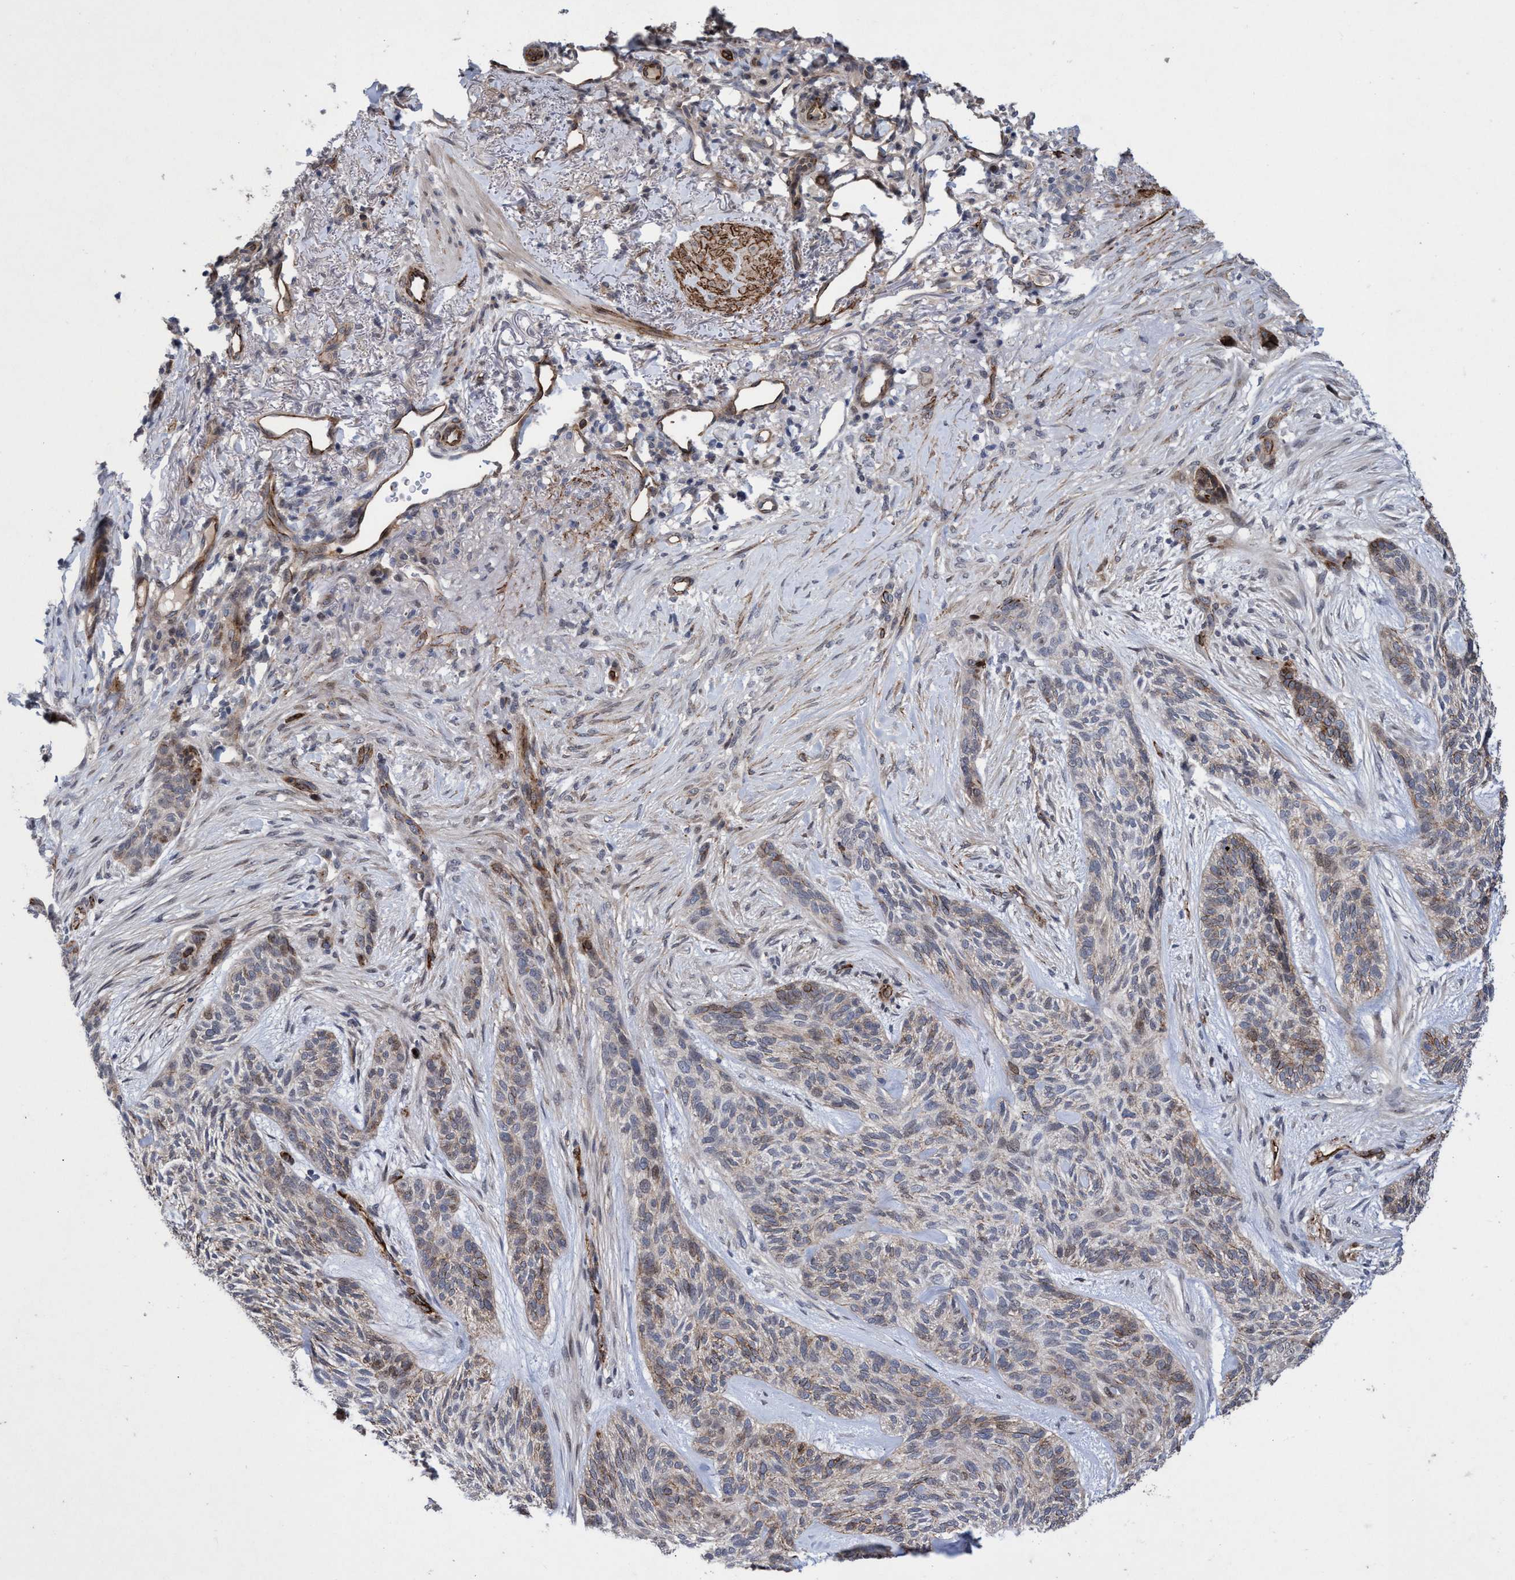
{"staining": {"intensity": "weak", "quantity": "25%-75%", "location": "cytoplasmic/membranous"}, "tissue": "skin cancer", "cell_type": "Tumor cells", "image_type": "cancer", "snomed": [{"axis": "morphology", "description": "Basal cell carcinoma"}, {"axis": "topography", "description": "Skin"}], "caption": "Skin cancer was stained to show a protein in brown. There is low levels of weak cytoplasmic/membranous expression in approximately 25%-75% of tumor cells. (DAB (3,3'-diaminobenzidine) IHC, brown staining for protein, blue staining for nuclei).", "gene": "ZNF750", "patient": {"sex": "male", "age": 55}}